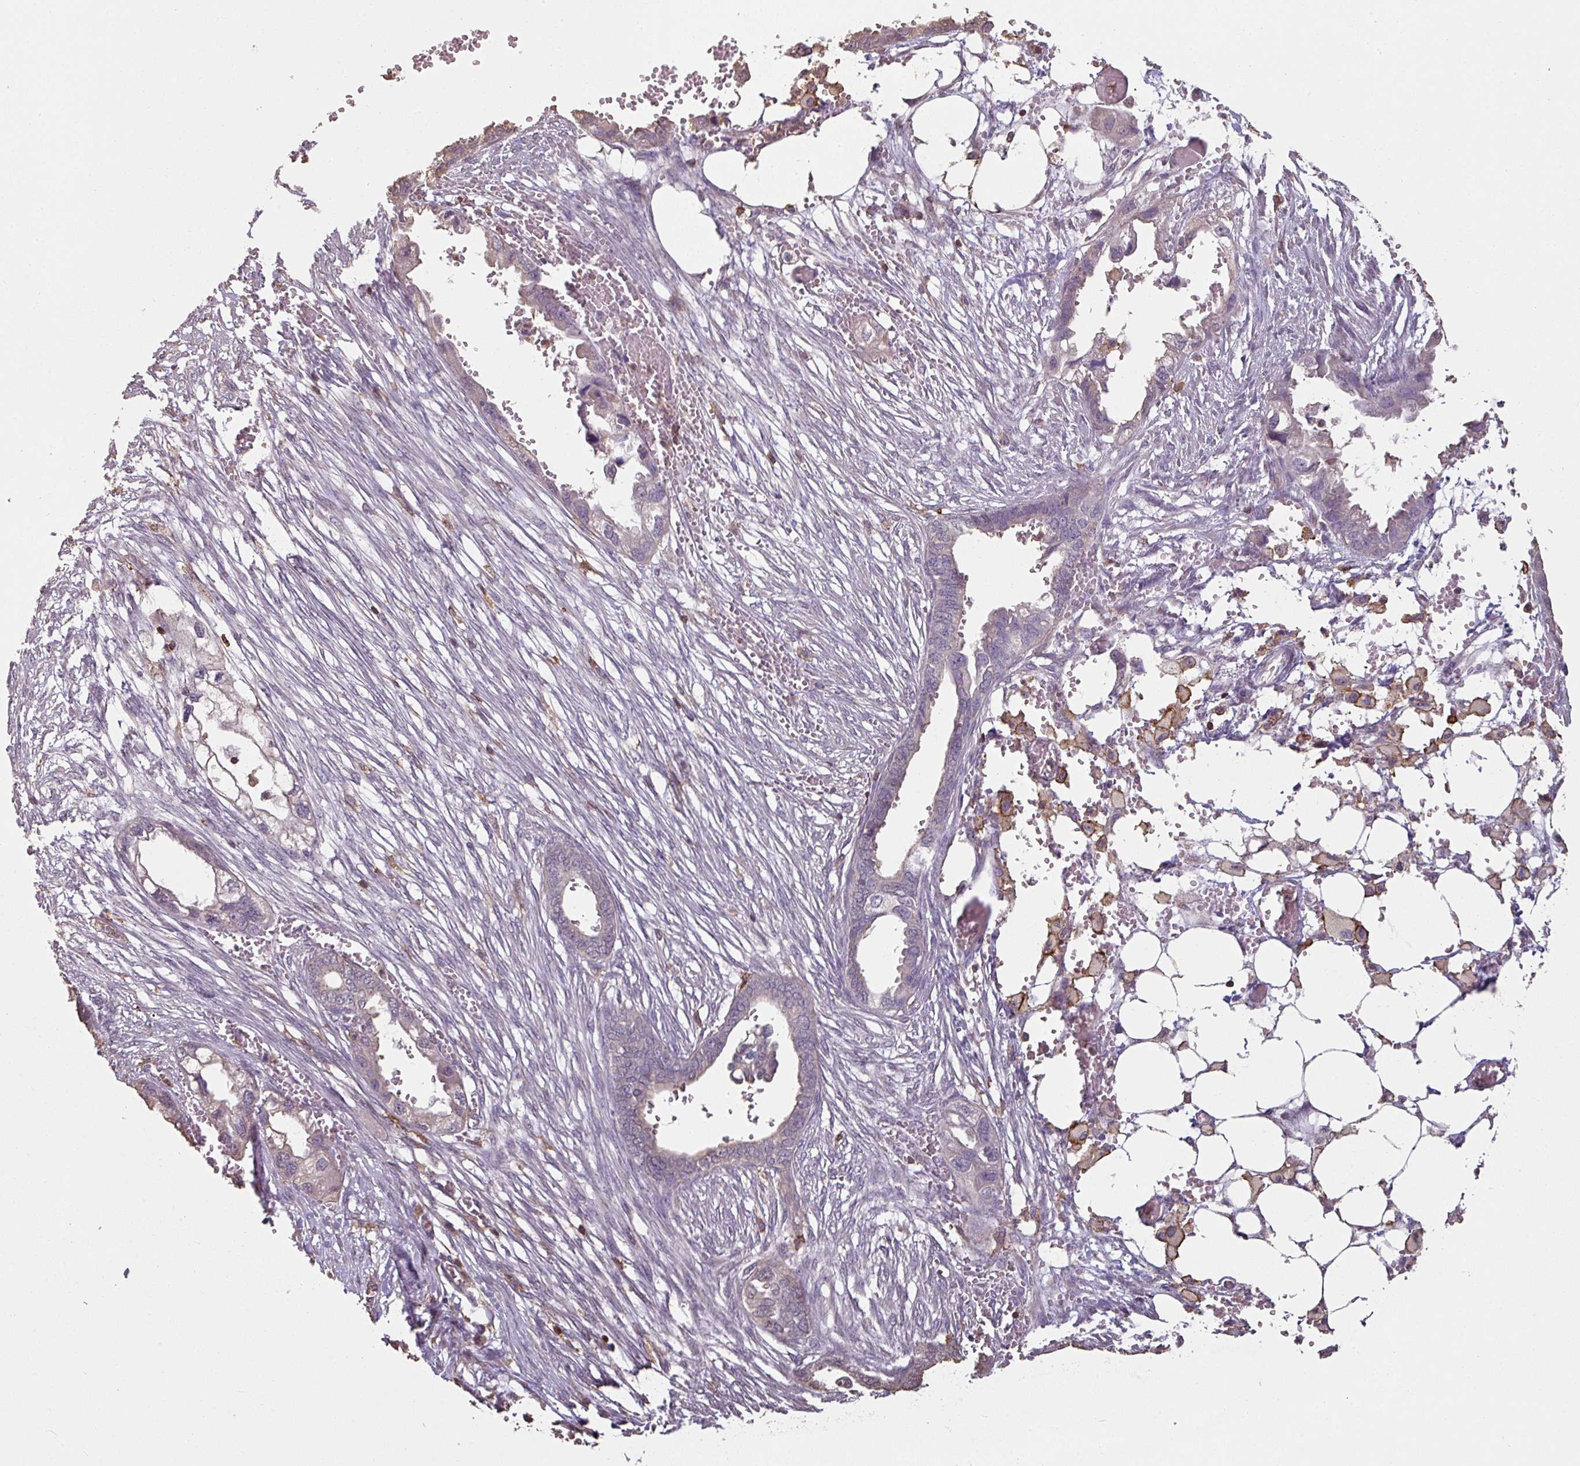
{"staining": {"intensity": "negative", "quantity": "none", "location": "none"}, "tissue": "endometrial cancer", "cell_type": "Tumor cells", "image_type": "cancer", "snomed": [{"axis": "morphology", "description": "Adenocarcinoma, NOS"}, {"axis": "morphology", "description": "Adenocarcinoma, metastatic, NOS"}, {"axis": "topography", "description": "Adipose tissue"}, {"axis": "topography", "description": "Endometrium"}], "caption": "Tumor cells are negative for protein expression in human endometrial cancer (metastatic adenocarcinoma).", "gene": "OLFML2B", "patient": {"sex": "female", "age": 67}}